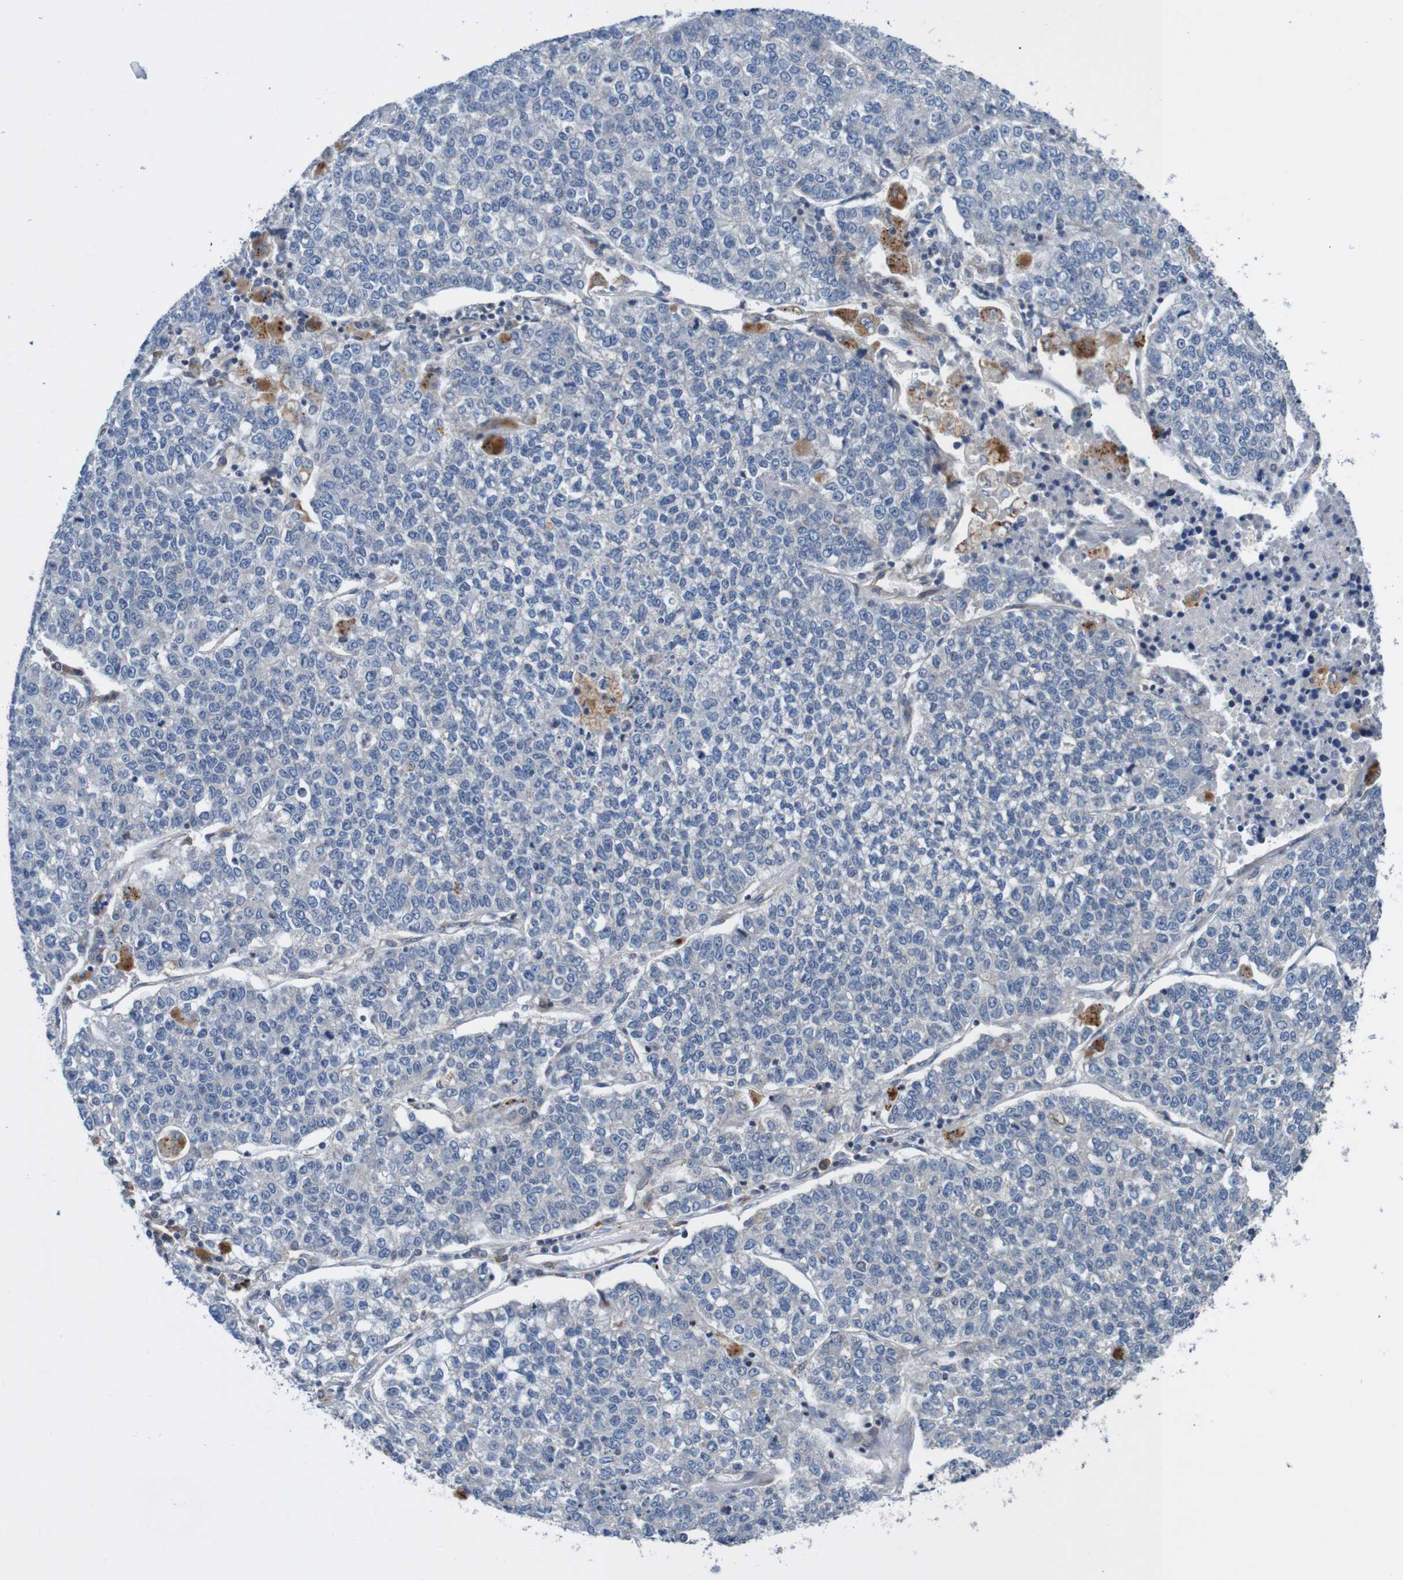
{"staining": {"intensity": "negative", "quantity": "none", "location": "none"}, "tissue": "lung cancer", "cell_type": "Tumor cells", "image_type": "cancer", "snomed": [{"axis": "morphology", "description": "Adenocarcinoma, NOS"}, {"axis": "topography", "description": "Lung"}], "caption": "The immunohistochemistry histopathology image has no significant staining in tumor cells of adenocarcinoma (lung) tissue.", "gene": "CPED1", "patient": {"sex": "male", "age": 49}}